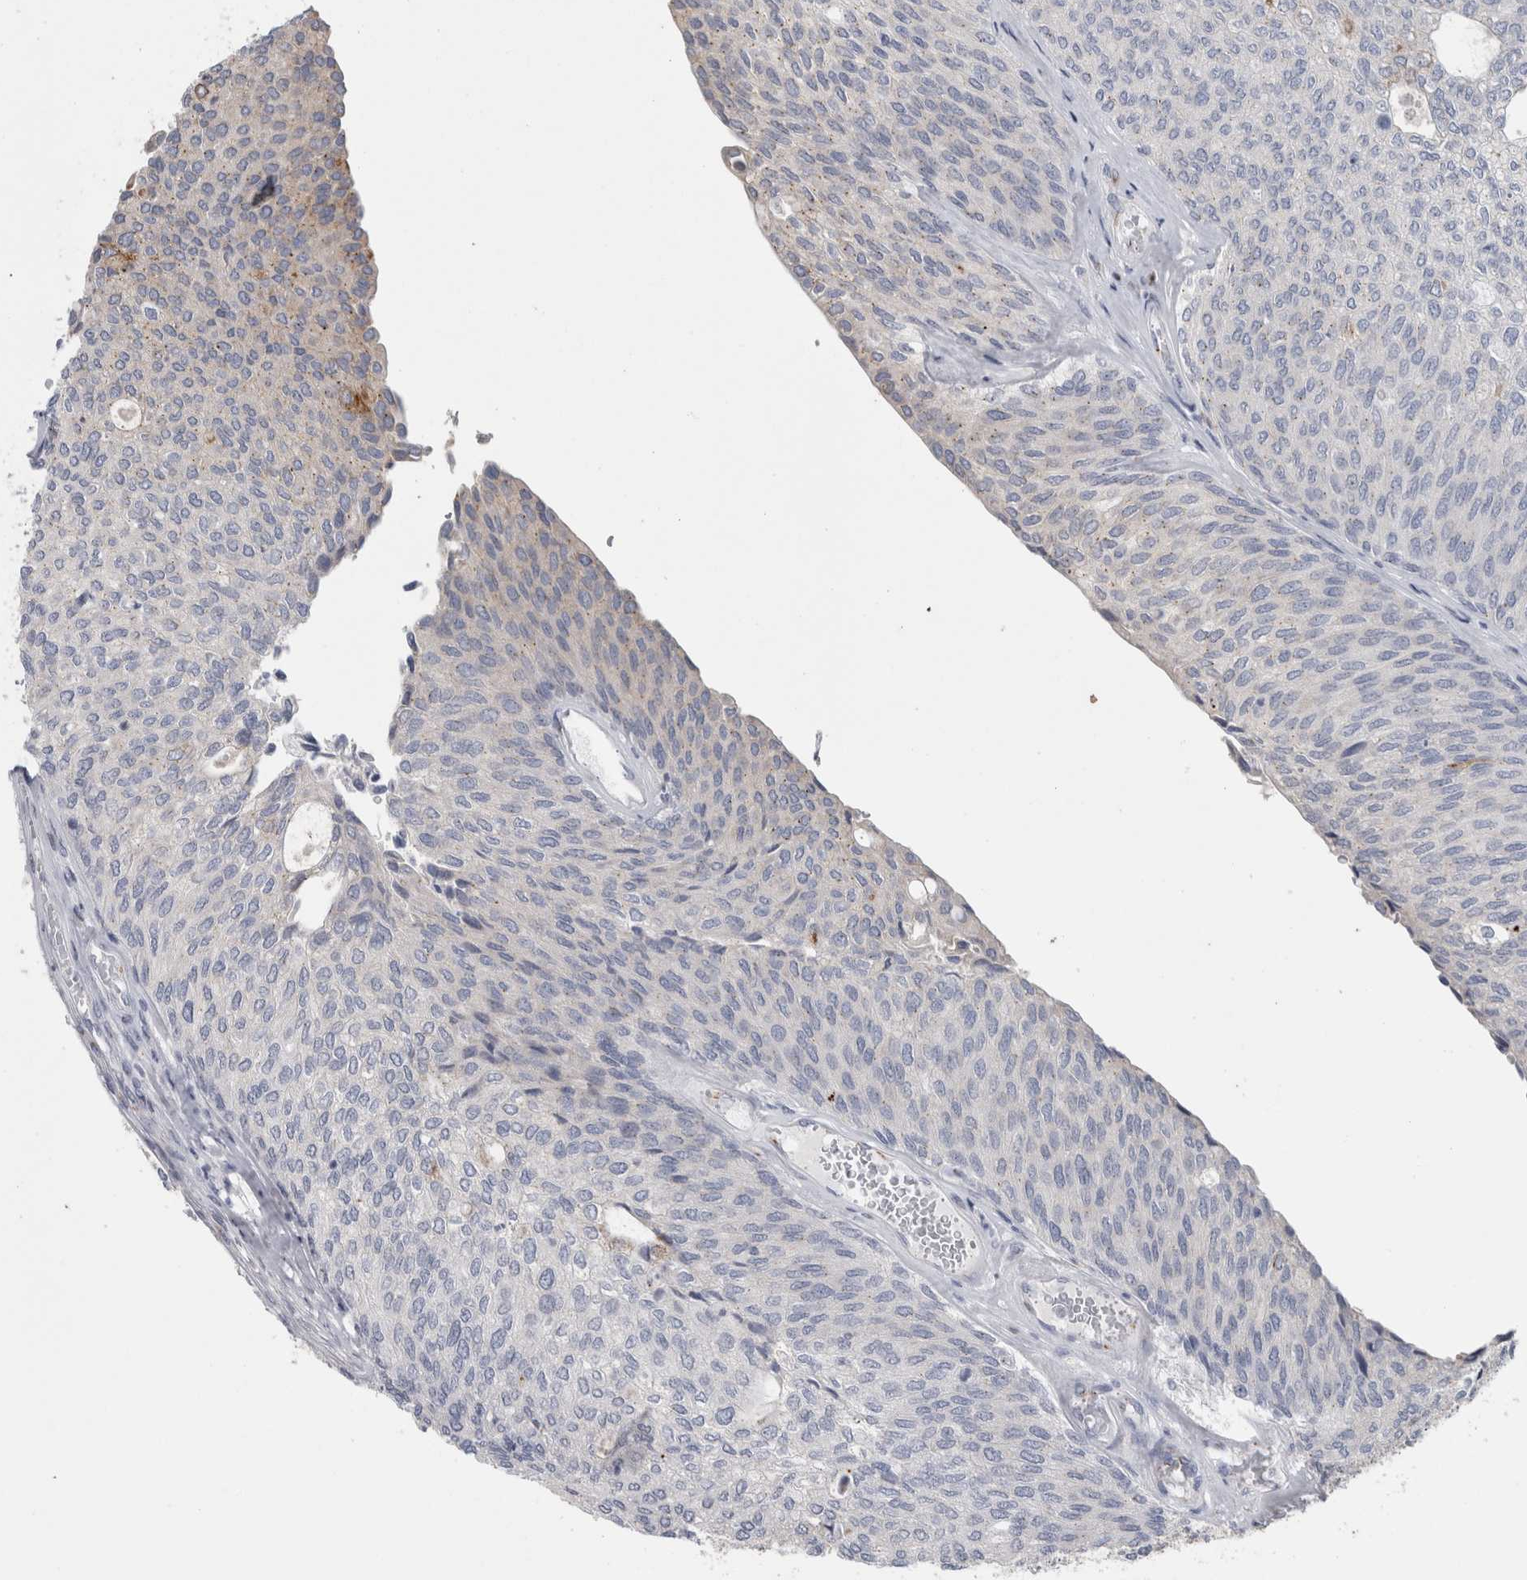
{"staining": {"intensity": "moderate", "quantity": "<25%", "location": "cytoplasmic/membranous"}, "tissue": "urothelial cancer", "cell_type": "Tumor cells", "image_type": "cancer", "snomed": [{"axis": "morphology", "description": "Urothelial carcinoma, Low grade"}, {"axis": "topography", "description": "Urinary bladder"}], "caption": "Tumor cells demonstrate moderate cytoplasmic/membranous positivity in approximately <25% of cells in urothelial cancer. (Stains: DAB in brown, nuclei in blue, Microscopy: brightfield microscopy at high magnification).", "gene": "AKAP9", "patient": {"sex": "female", "age": 79}}